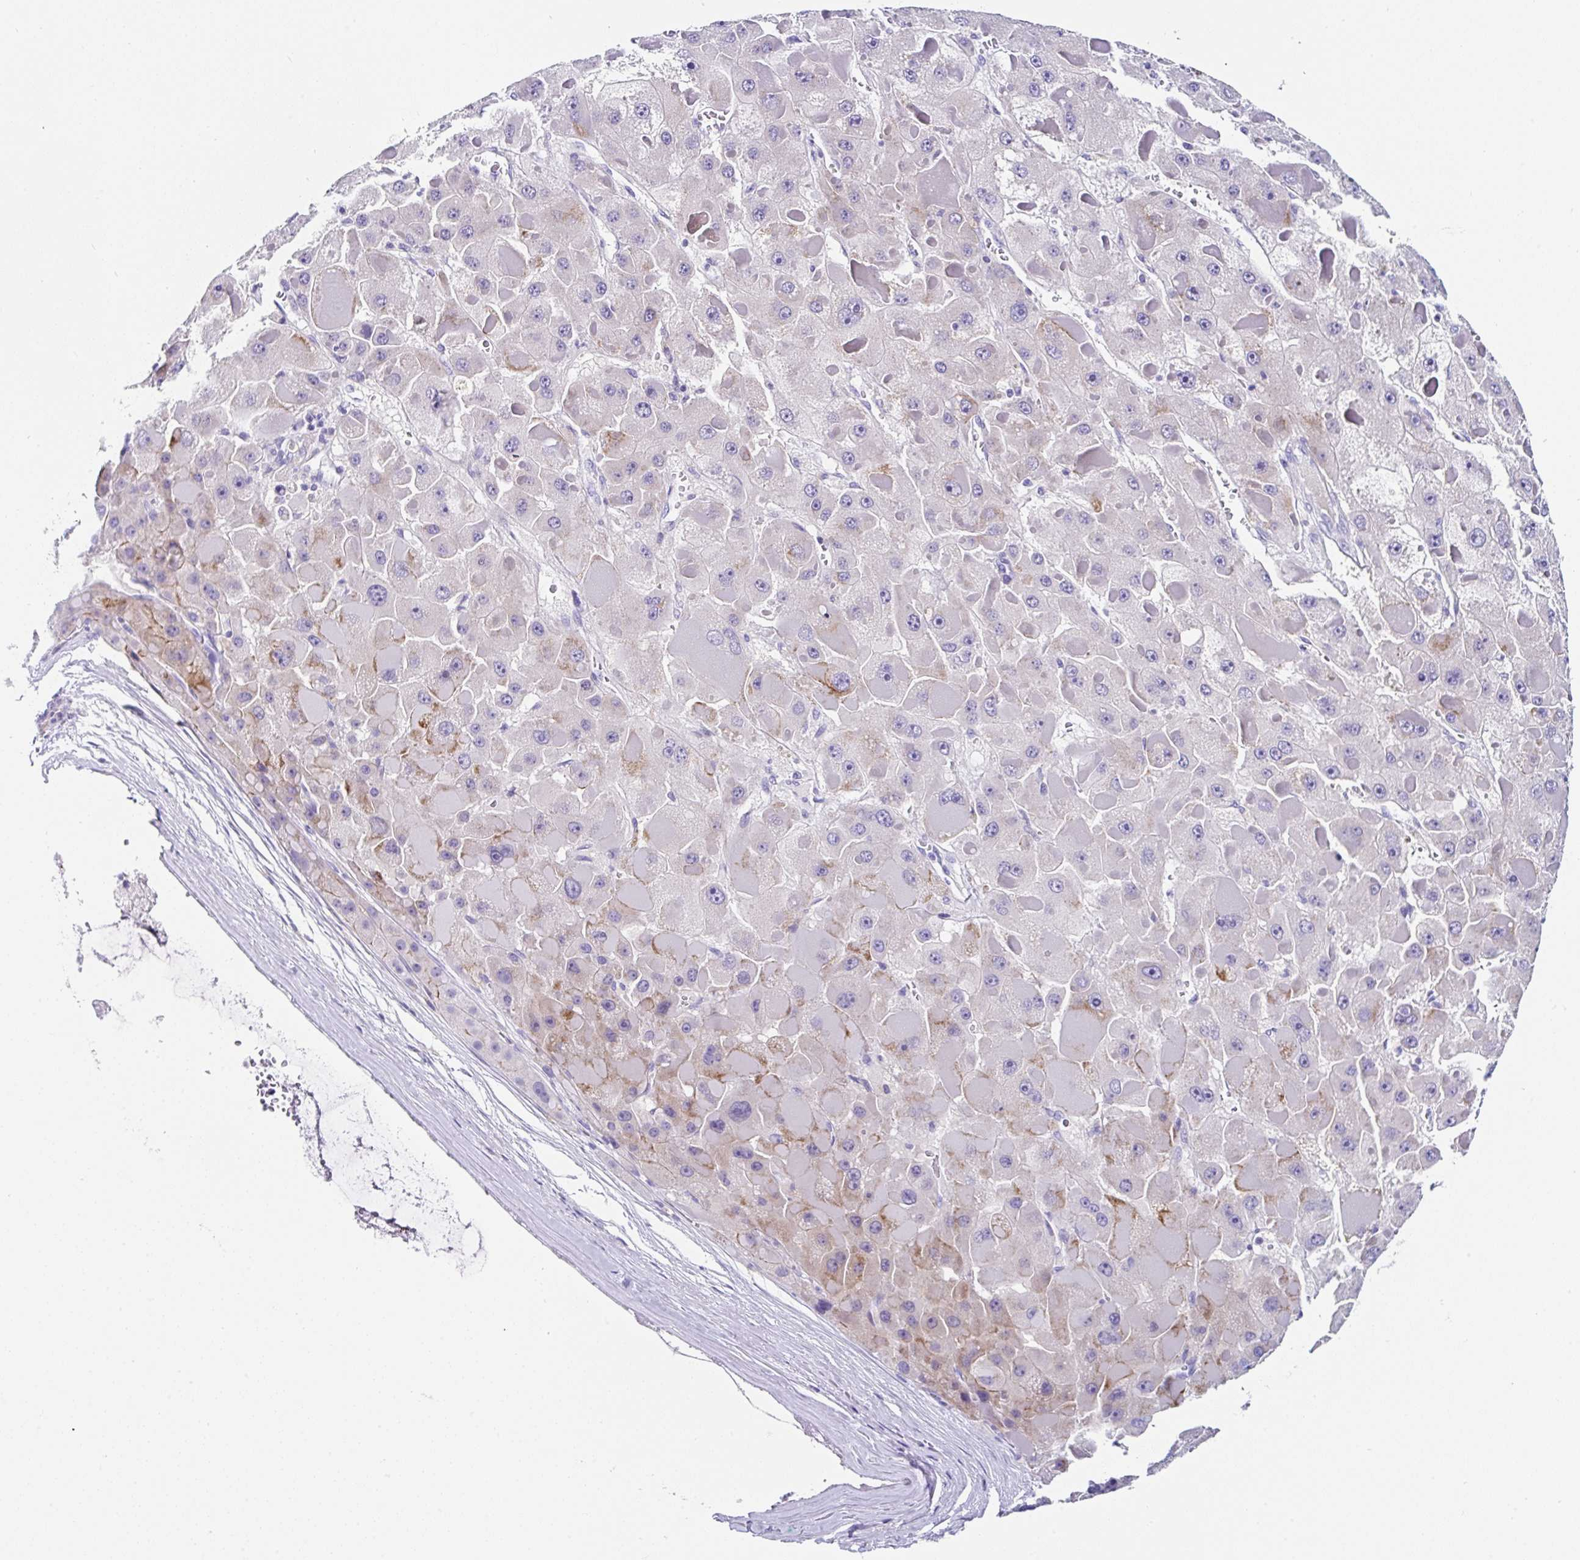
{"staining": {"intensity": "weak", "quantity": "<25%", "location": "cytoplasmic/membranous"}, "tissue": "liver cancer", "cell_type": "Tumor cells", "image_type": "cancer", "snomed": [{"axis": "morphology", "description": "Carcinoma, Hepatocellular, NOS"}, {"axis": "topography", "description": "Liver"}], "caption": "IHC histopathology image of neoplastic tissue: human liver cancer stained with DAB shows no significant protein expression in tumor cells.", "gene": "UGT3A1", "patient": {"sex": "female", "age": 73}}